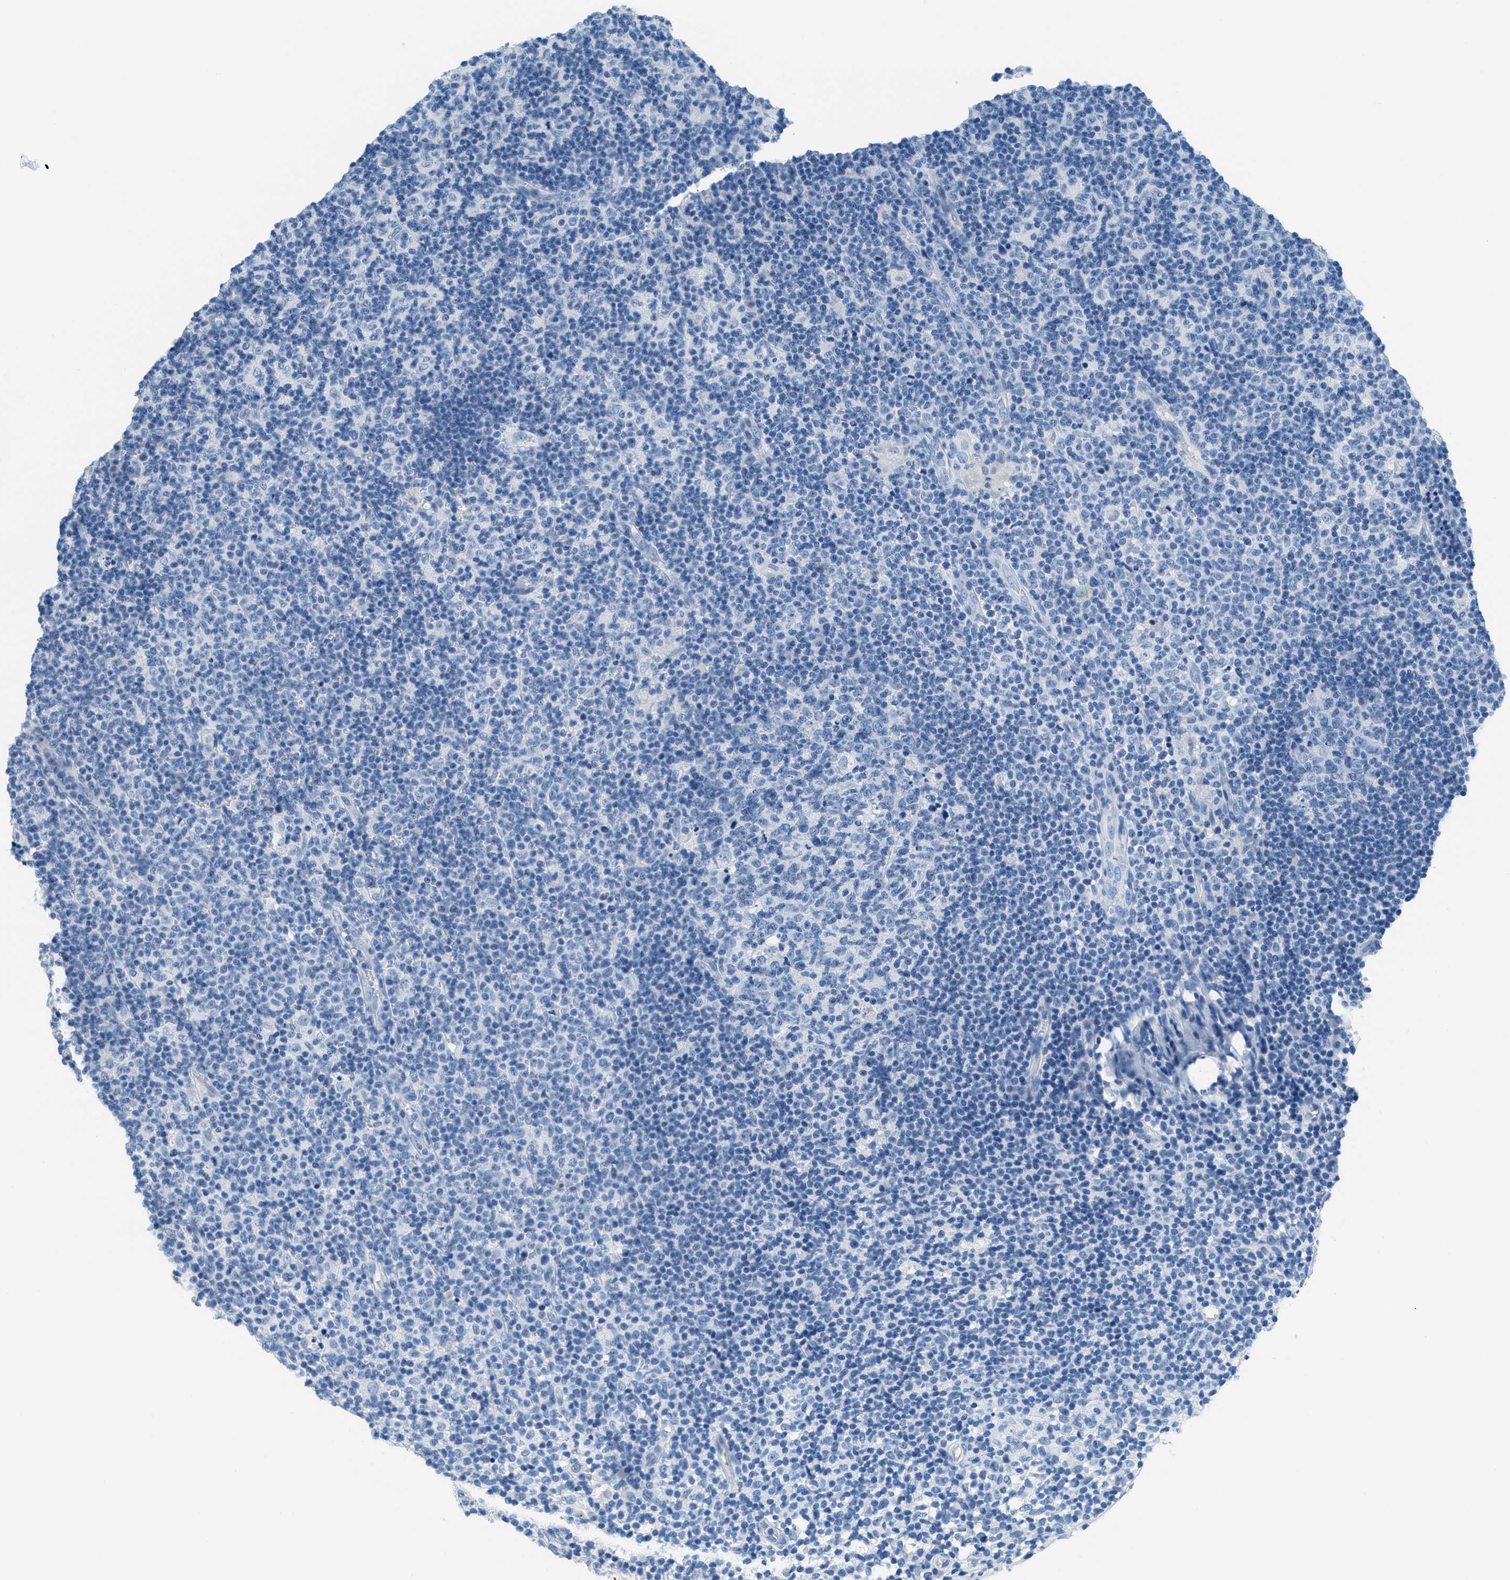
{"staining": {"intensity": "negative", "quantity": "none", "location": "none"}, "tissue": "lymph node", "cell_type": "Germinal center cells", "image_type": "normal", "snomed": [{"axis": "morphology", "description": "Normal tissue, NOS"}, {"axis": "morphology", "description": "Inflammation, NOS"}, {"axis": "topography", "description": "Lymph node"}], "caption": "High power microscopy micrograph of an immunohistochemistry histopathology image of normal lymph node, revealing no significant expression in germinal center cells.", "gene": "MGARP", "patient": {"sex": "male", "age": 55}}